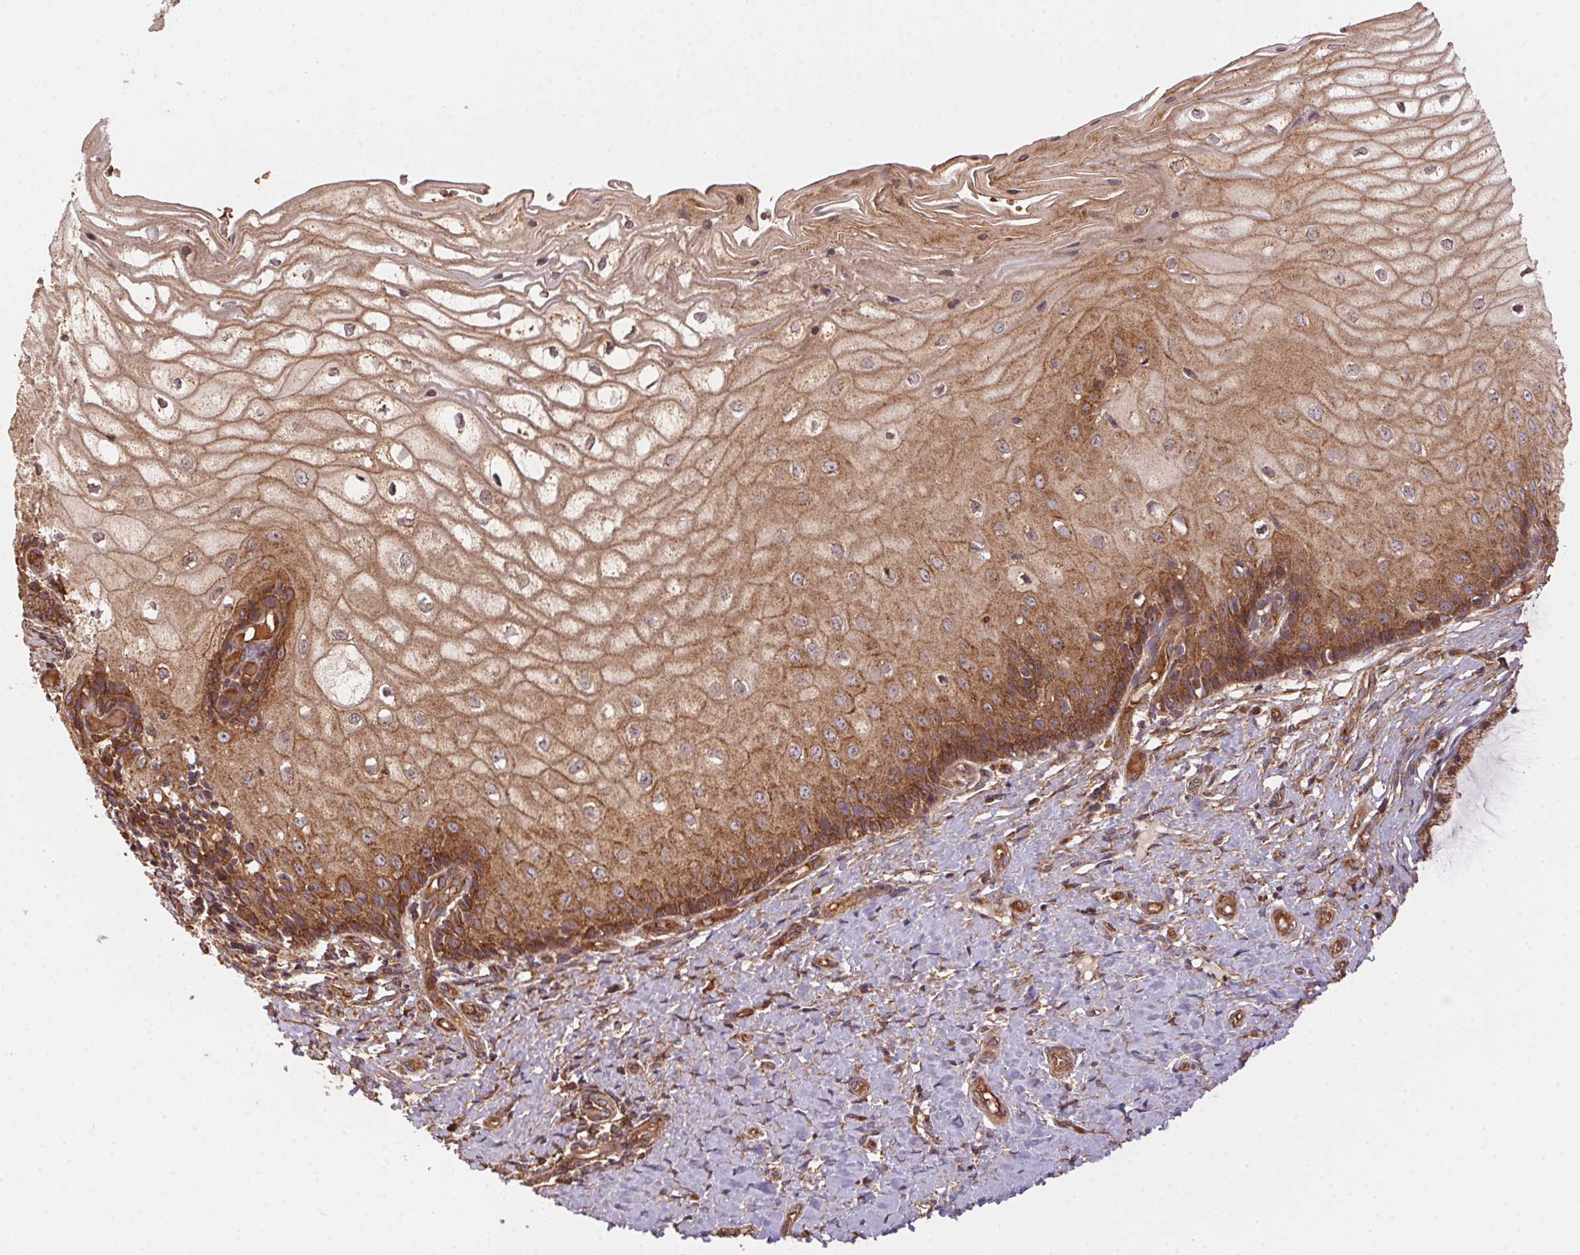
{"staining": {"intensity": "moderate", "quantity": ">75%", "location": "cytoplasmic/membranous"}, "tissue": "cervix", "cell_type": "Glandular cells", "image_type": "normal", "snomed": [{"axis": "morphology", "description": "Normal tissue, NOS"}, {"axis": "topography", "description": "Cervix"}], "caption": "Glandular cells reveal medium levels of moderate cytoplasmic/membranous positivity in about >75% of cells in benign cervix.", "gene": "USE1", "patient": {"sex": "female", "age": 37}}